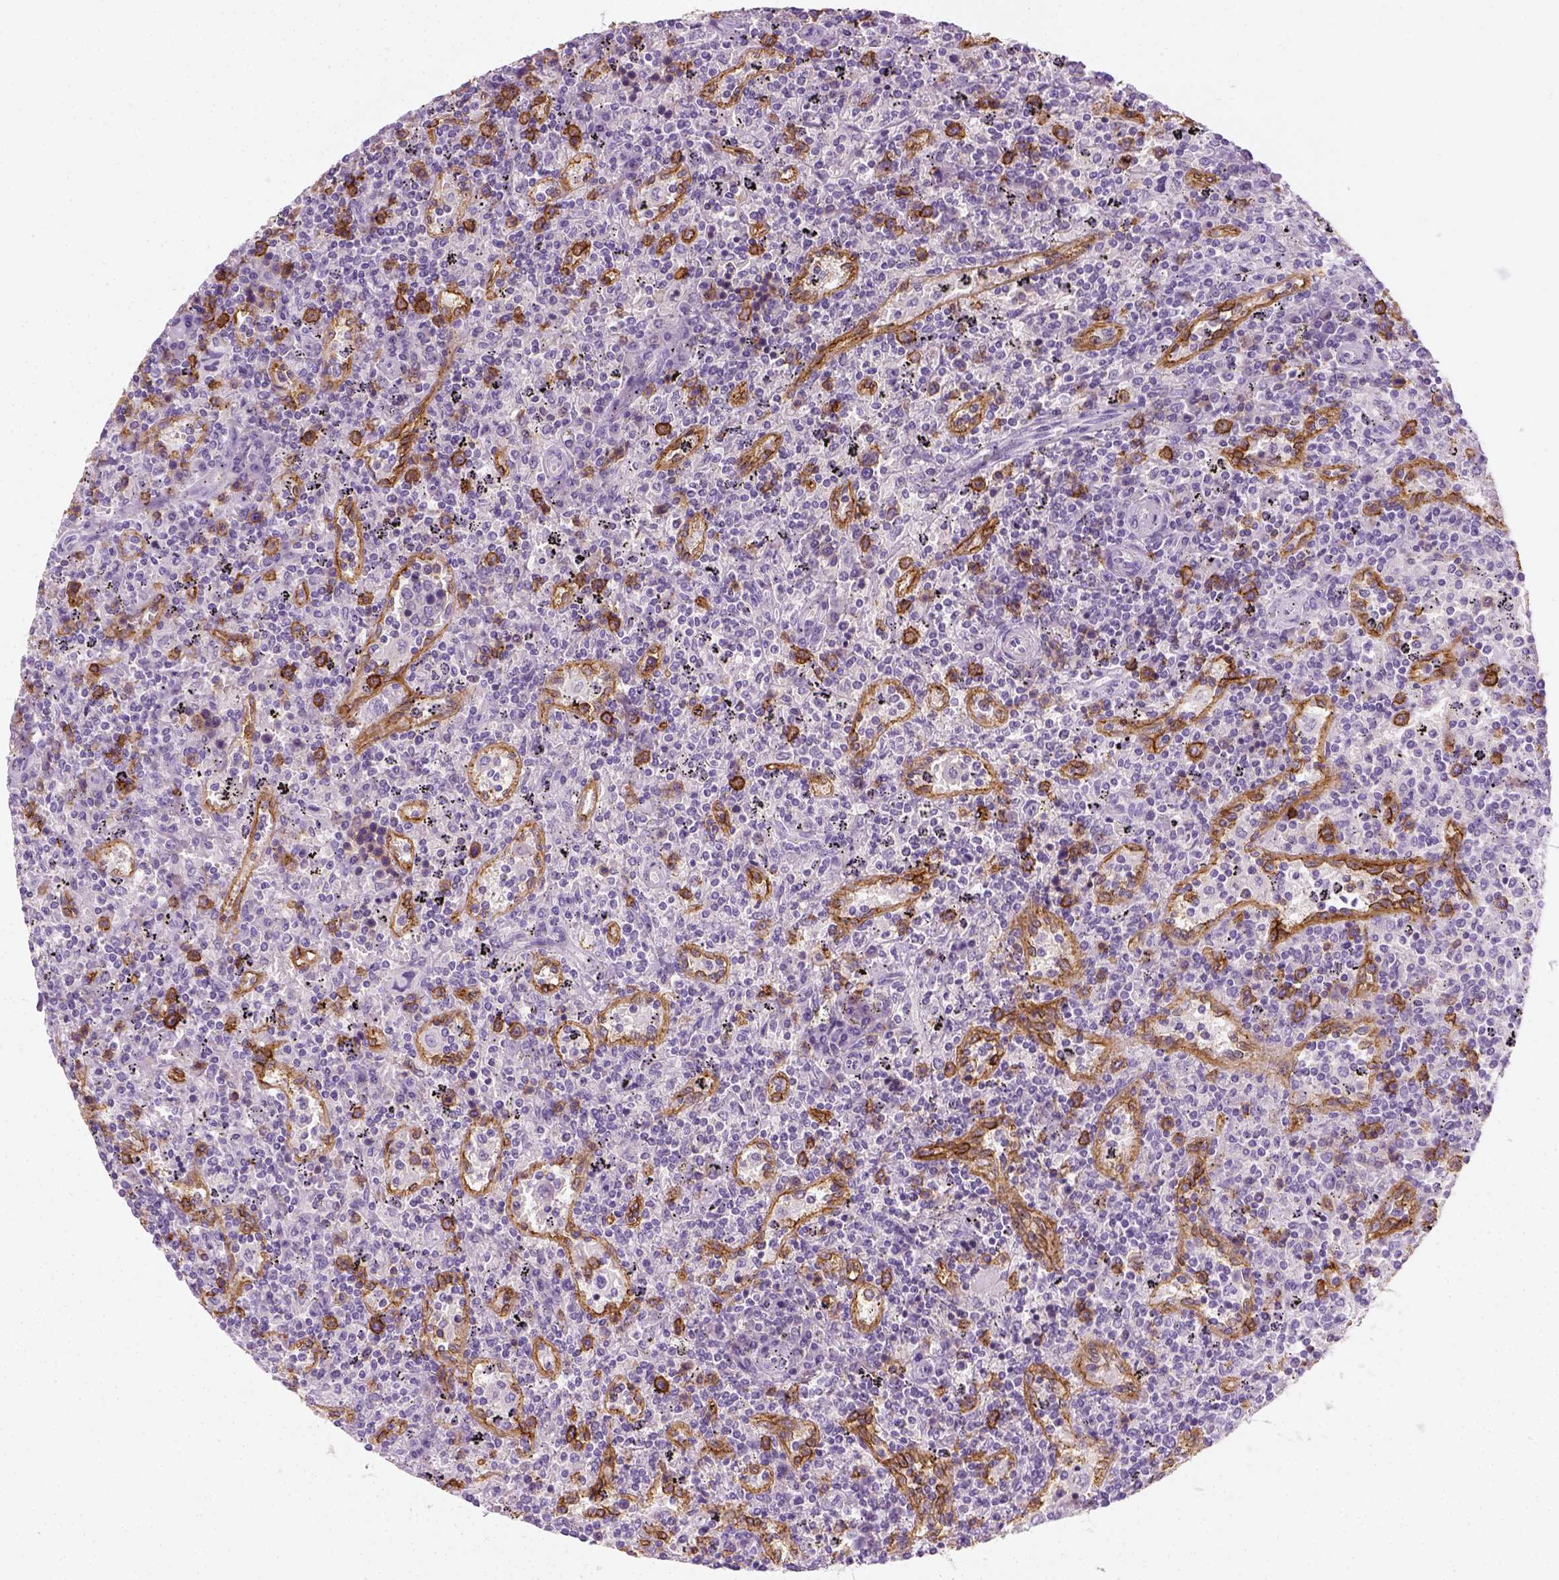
{"staining": {"intensity": "negative", "quantity": "none", "location": "none"}, "tissue": "lymphoma", "cell_type": "Tumor cells", "image_type": "cancer", "snomed": [{"axis": "morphology", "description": "Malignant lymphoma, non-Hodgkin's type, Low grade"}, {"axis": "topography", "description": "Spleen"}], "caption": "Immunohistochemistry histopathology image of neoplastic tissue: human lymphoma stained with DAB (3,3'-diaminobenzidine) exhibits no significant protein staining in tumor cells.", "gene": "AQP3", "patient": {"sex": "male", "age": 62}}